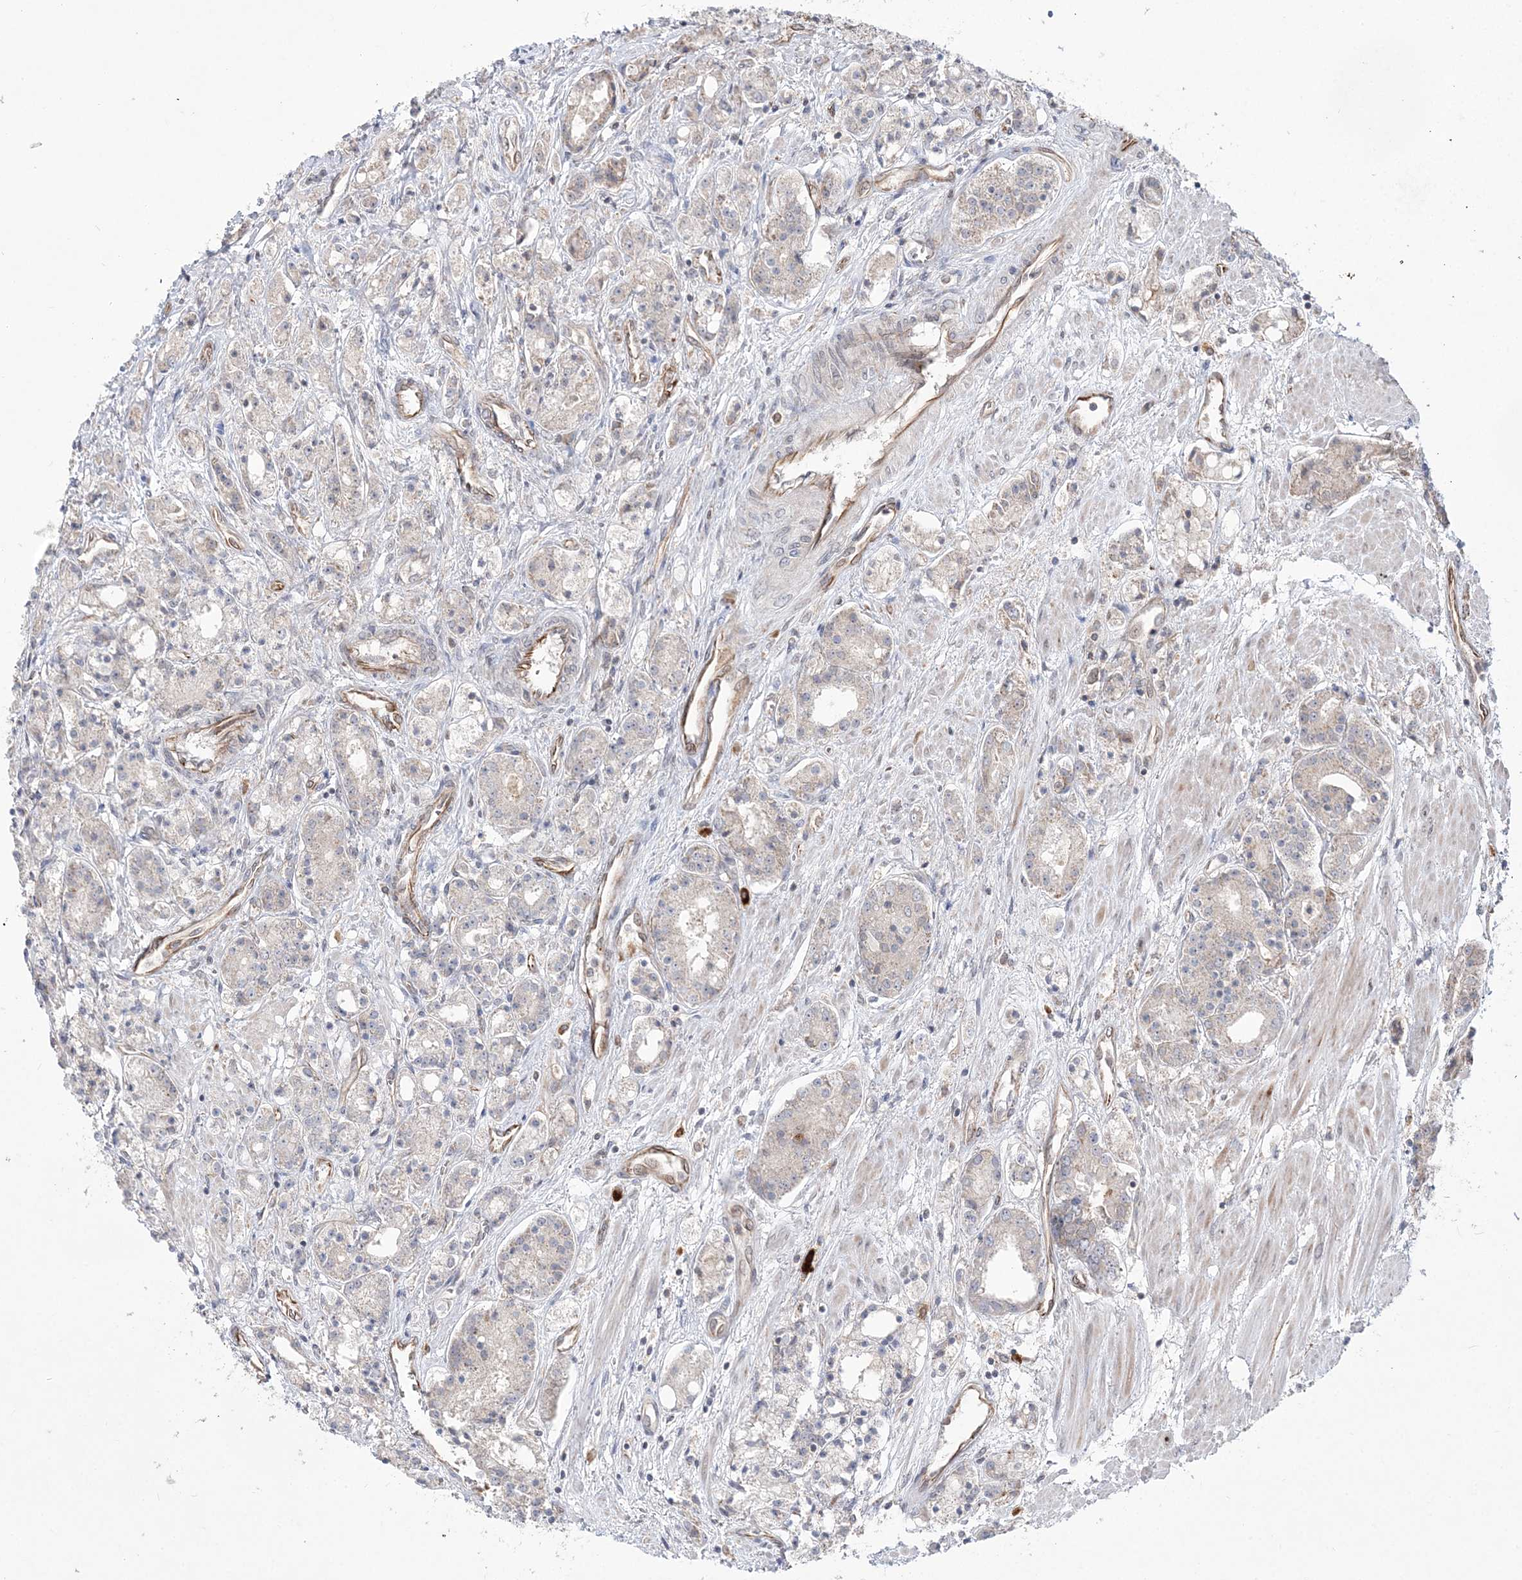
{"staining": {"intensity": "negative", "quantity": "none", "location": "none"}, "tissue": "prostate cancer", "cell_type": "Tumor cells", "image_type": "cancer", "snomed": [{"axis": "morphology", "description": "Adenocarcinoma, High grade"}, {"axis": "topography", "description": "Prostate"}], "caption": "The IHC histopathology image has no significant positivity in tumor cells of adenocarcinoma (high-grade) (prostate) tissue.", "gene": "DHX57", "patient": {"sex": "male", "age": 60}}